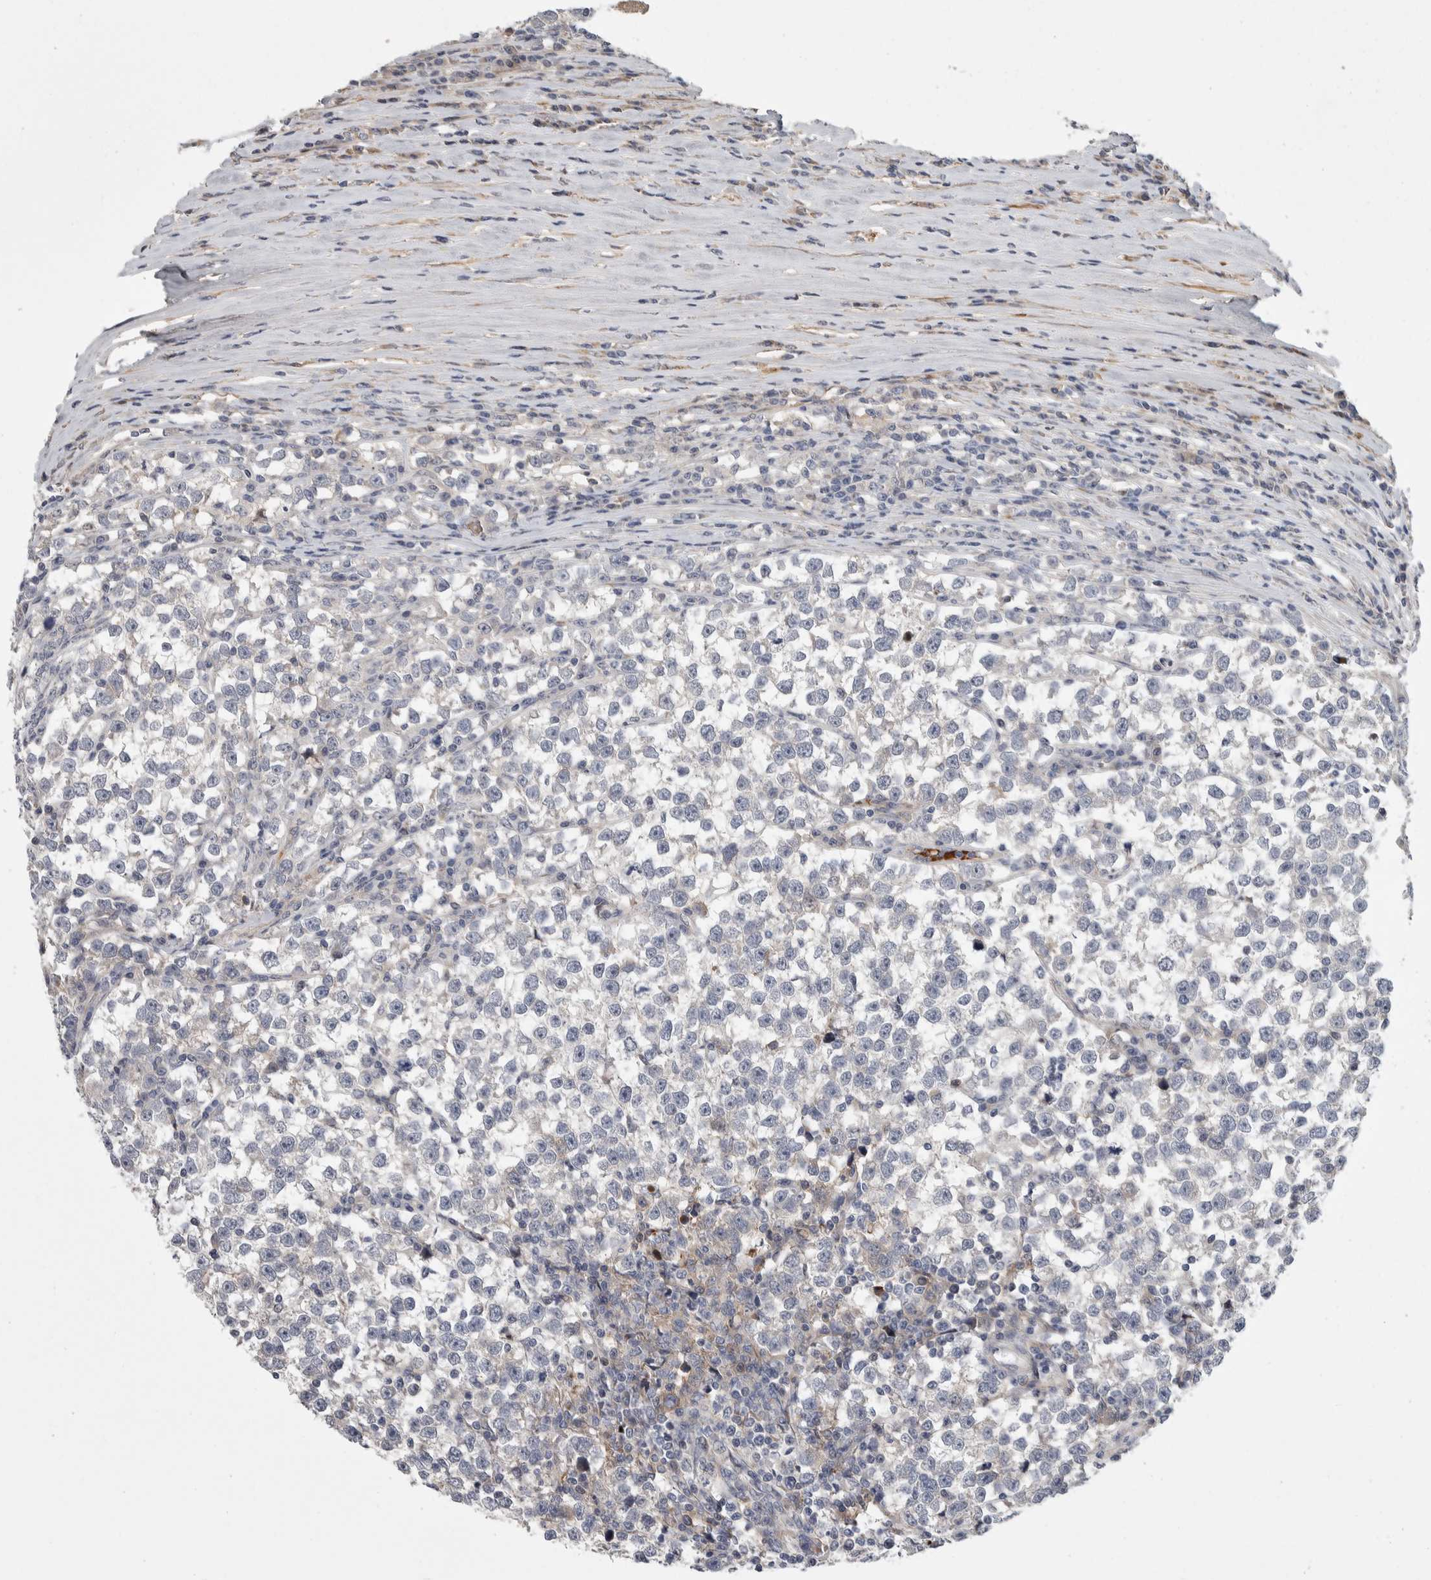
{"staining": {"intensity": "negative", "quantity": "none", "location": "none"}, "tissue": "testis cancer", "cell_type": "Tumor cells", "image_type": "cancer", "snomed": [{"axis": "morphology", "description": "Normal tissue, NOS"}, {"axis": "morphology", "description": "Seminoma, NOS"}, {"axis": "topography", "description": "Testis"}], "caption": "An IHC image of testis seminoma is shown. There is no staining in tumor cells of testis seminoma. The staining was performed using DAB to visualize the protein expression in brown, while the nuclei were stained in blue with hematoxylin (Magnification: 20x).", "gene": "PSMG3", "patient": {"sex": "male", "age": 43}}